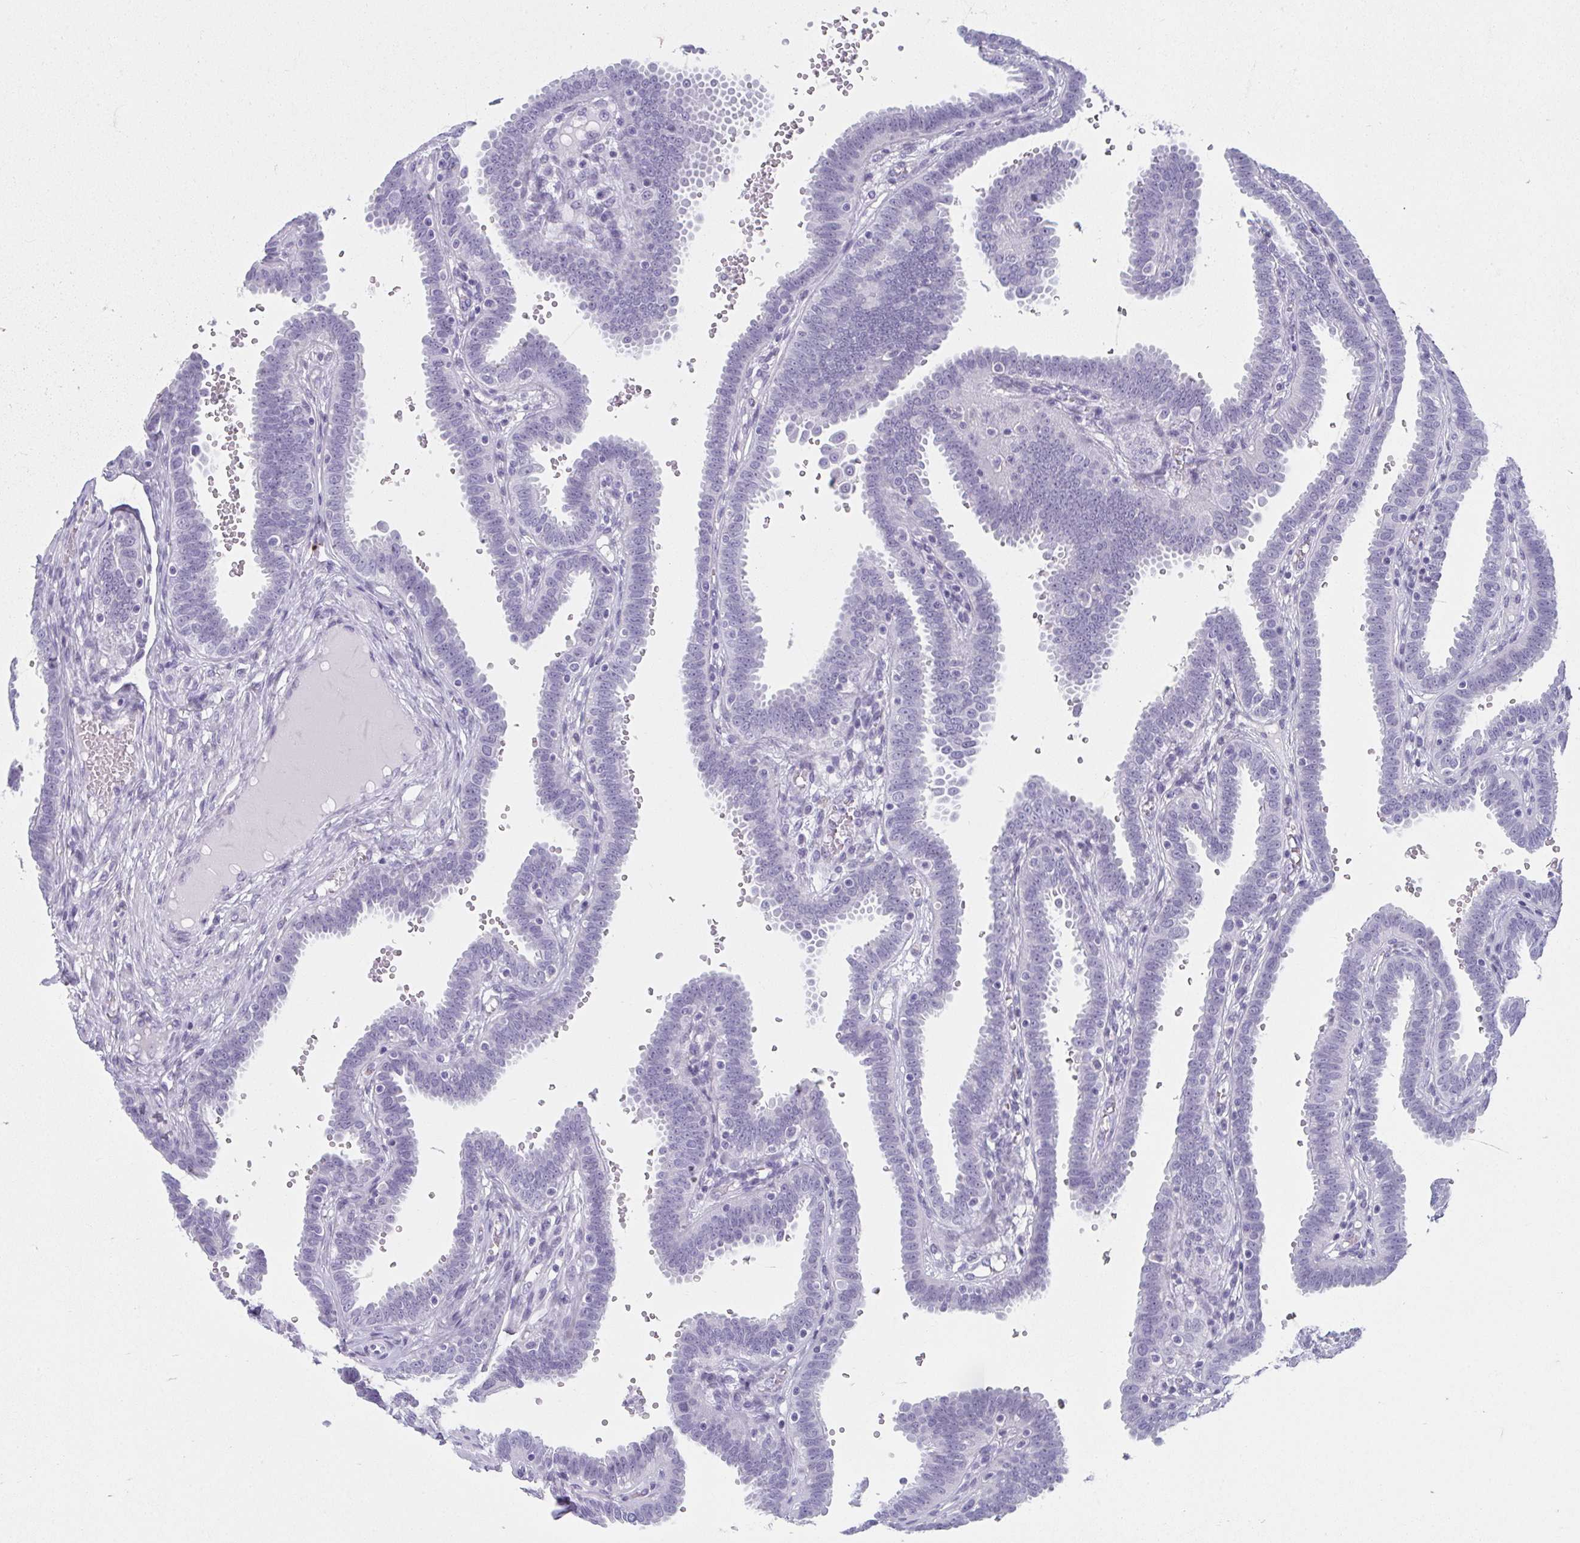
{"staining": {"intensity": "negative", "quantity": "none", "location": "none"}, "tissue": "fallopian tube", "cell_type": "Glandular cells", "image_type": "normal", "snomed": [{"axis": "morphology", "description": "Normal tissue, NOS"}, {"axis": "topography", "description": "Fallopian tube"}], "caption": "A high-resolution micrograph shows IHC staining of unremarkable fallopian tube, which displays no significant positivity in glandular cells.", "gene": "MOBP", "patient": {"sex": "female", "age": 37}}